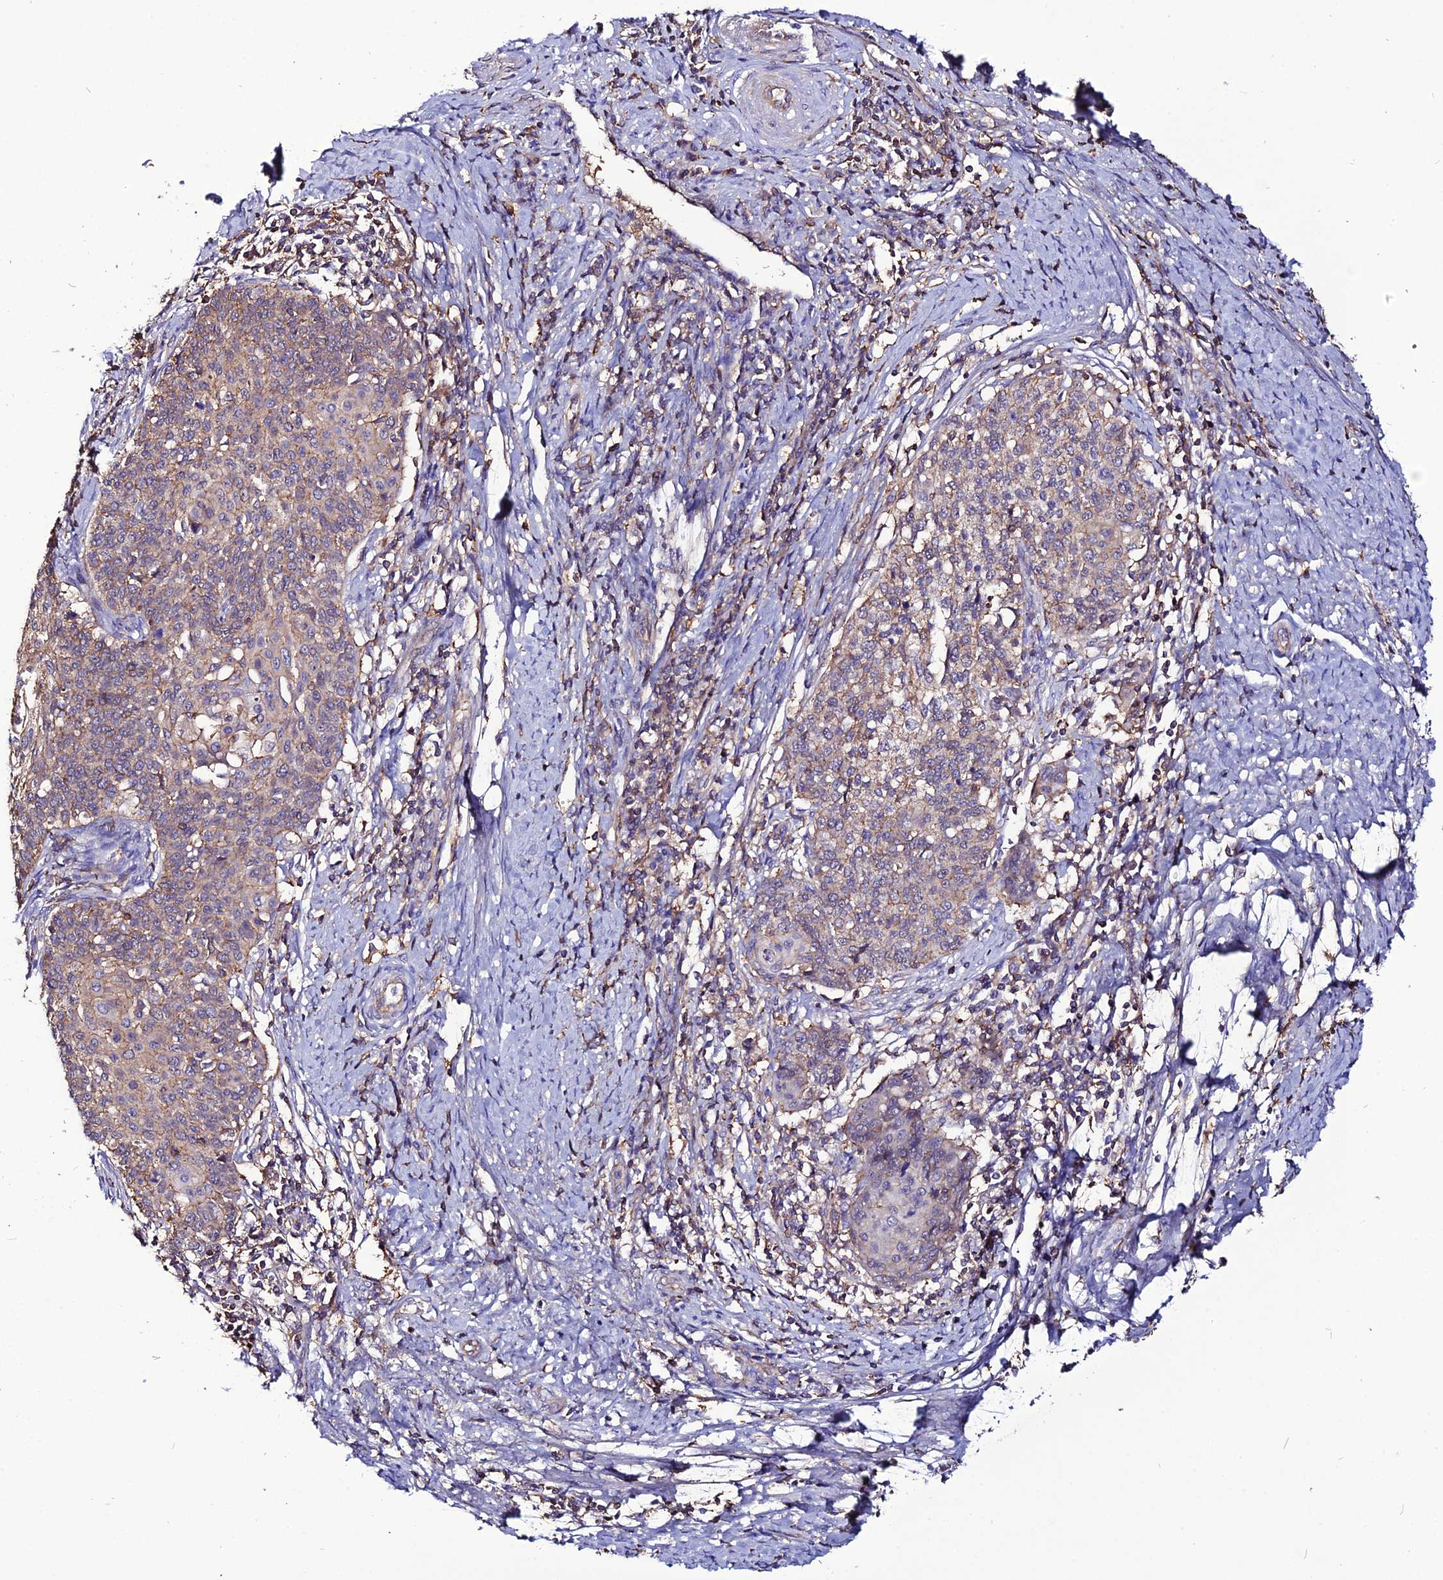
{"staining": {"intensity": "moderate", "quantity": "25%-75%", "location": "cytoplasmic/membranous"}, "tissue": "cervical cancer", "cell_type": "Tumor cells", "image_type": "cancer", "snomed": [{"axis": "morphology", "description": "Squamous cell carcinoma, NOS"}, {"axis": "topography", "description": "Cervix"}], "caption": "Immunohistochemical staining of cervical squamous cell carcinoma displays medium levels of moderate cytoplasmic/membranous staining in about 25%-75% of tumor cells. (DAB (3,3'-diaminobenzidine) IHC, brown staining for protein, blue staining for nuclei).", "gene": "USP17L15", "patient": {"sex": "female", "age": 39}}